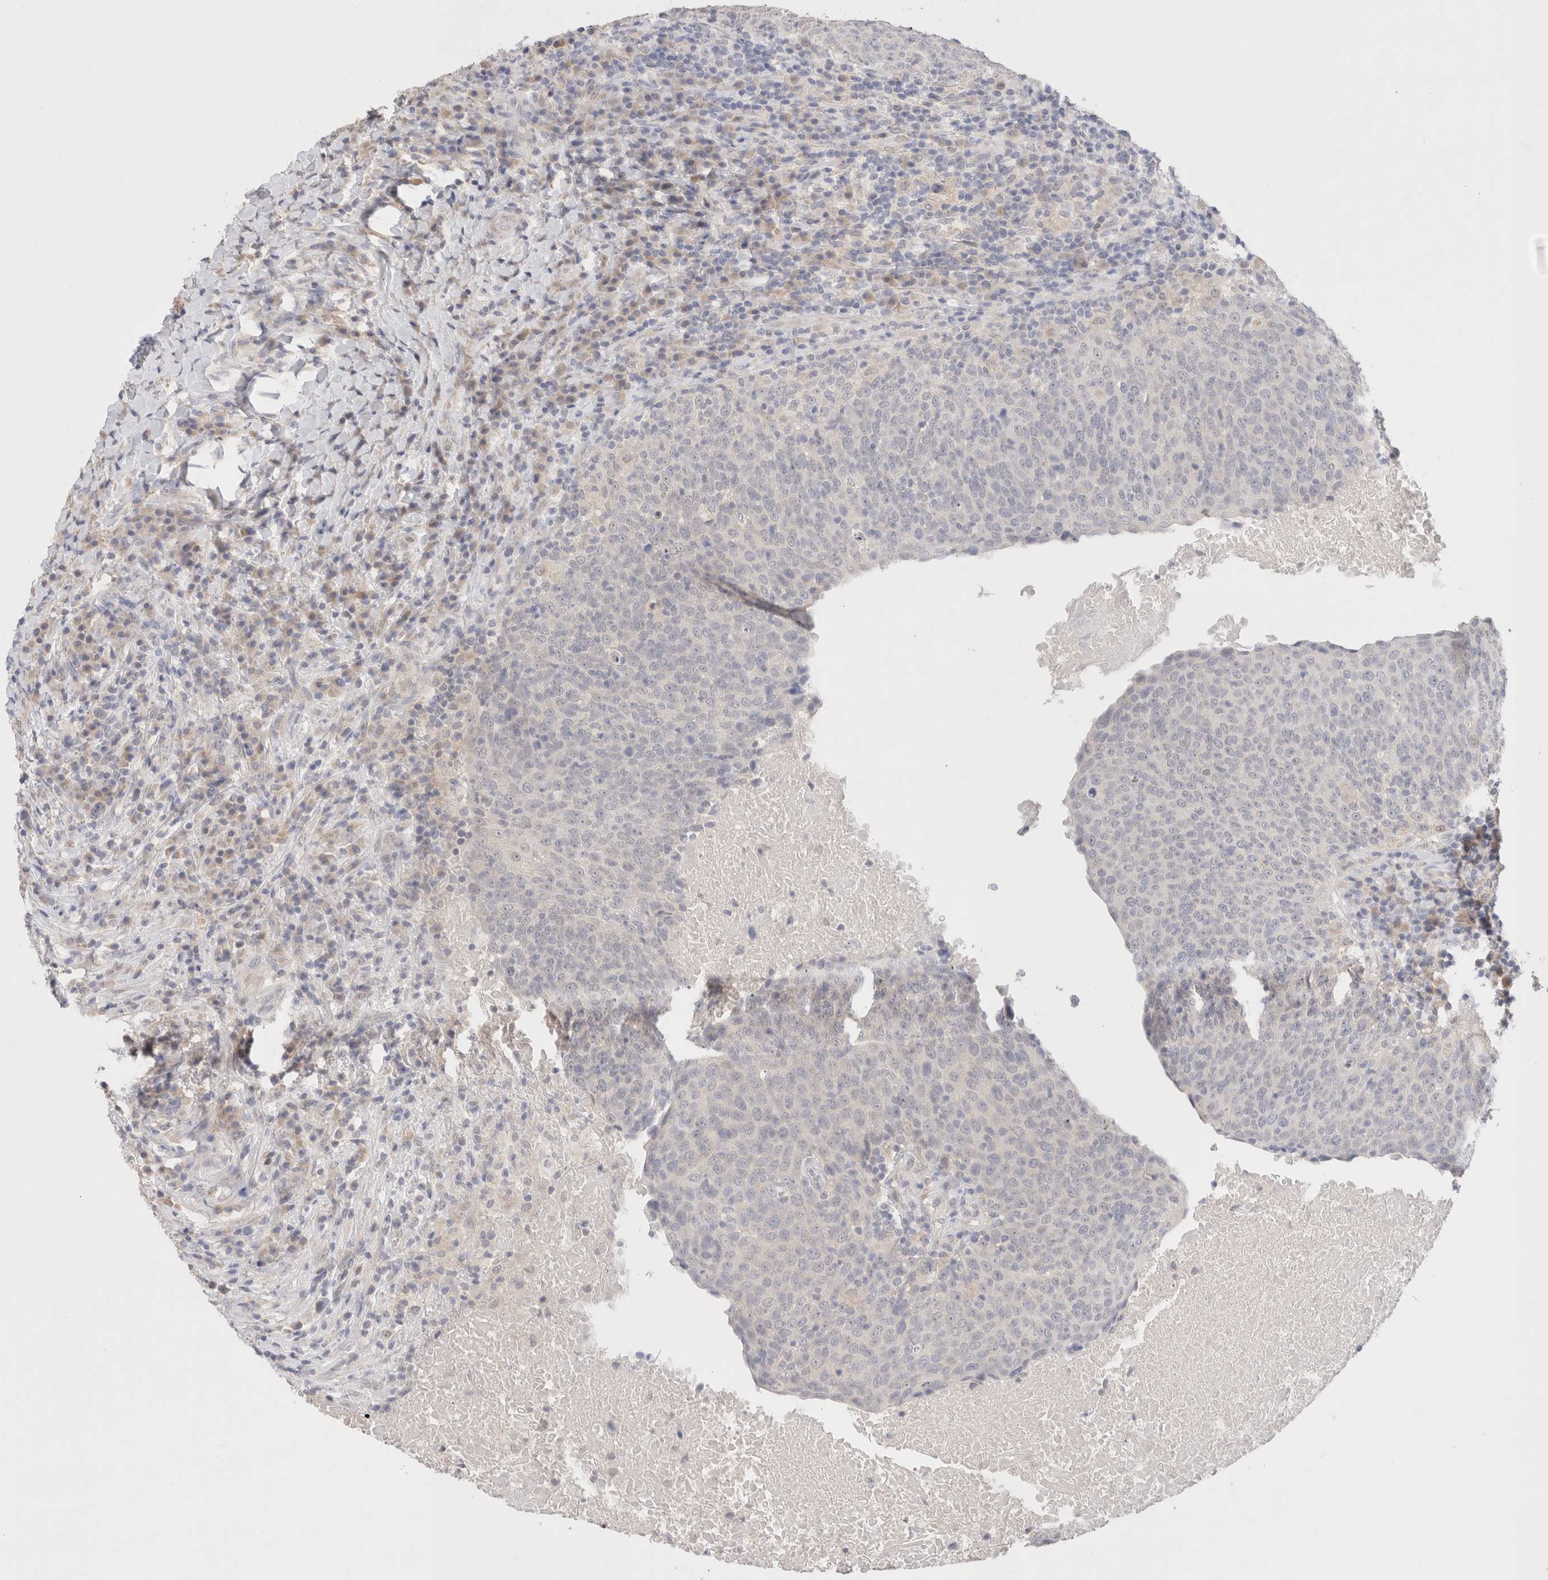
{"staining": {"intensity": "negative", "quantity": "none", "location": "none"}, "tissue": "head and neck cancer", "cell_type": "Tumor cells", "image_type": "cancer", "snomed": [{"axis": "morphology", "description": "Squamous cell carcinoma, NOS"}, {"axis": "morphology", "description": "Squamous cell carcinoma, metastatic, NOS"}, {"axis": "topography", "description": "Lymph node"}, {"axis": "topography", "description": "Head-Neck"}], "caption": "High magnification brightfield microscopy of head and neck cancer stained with DAB (brown) and counterstained with hematoxylin (blue): tumor cells show no significant staining.", "gene": "SPATA20", "patient": {"sex": "male", "age": 62}}